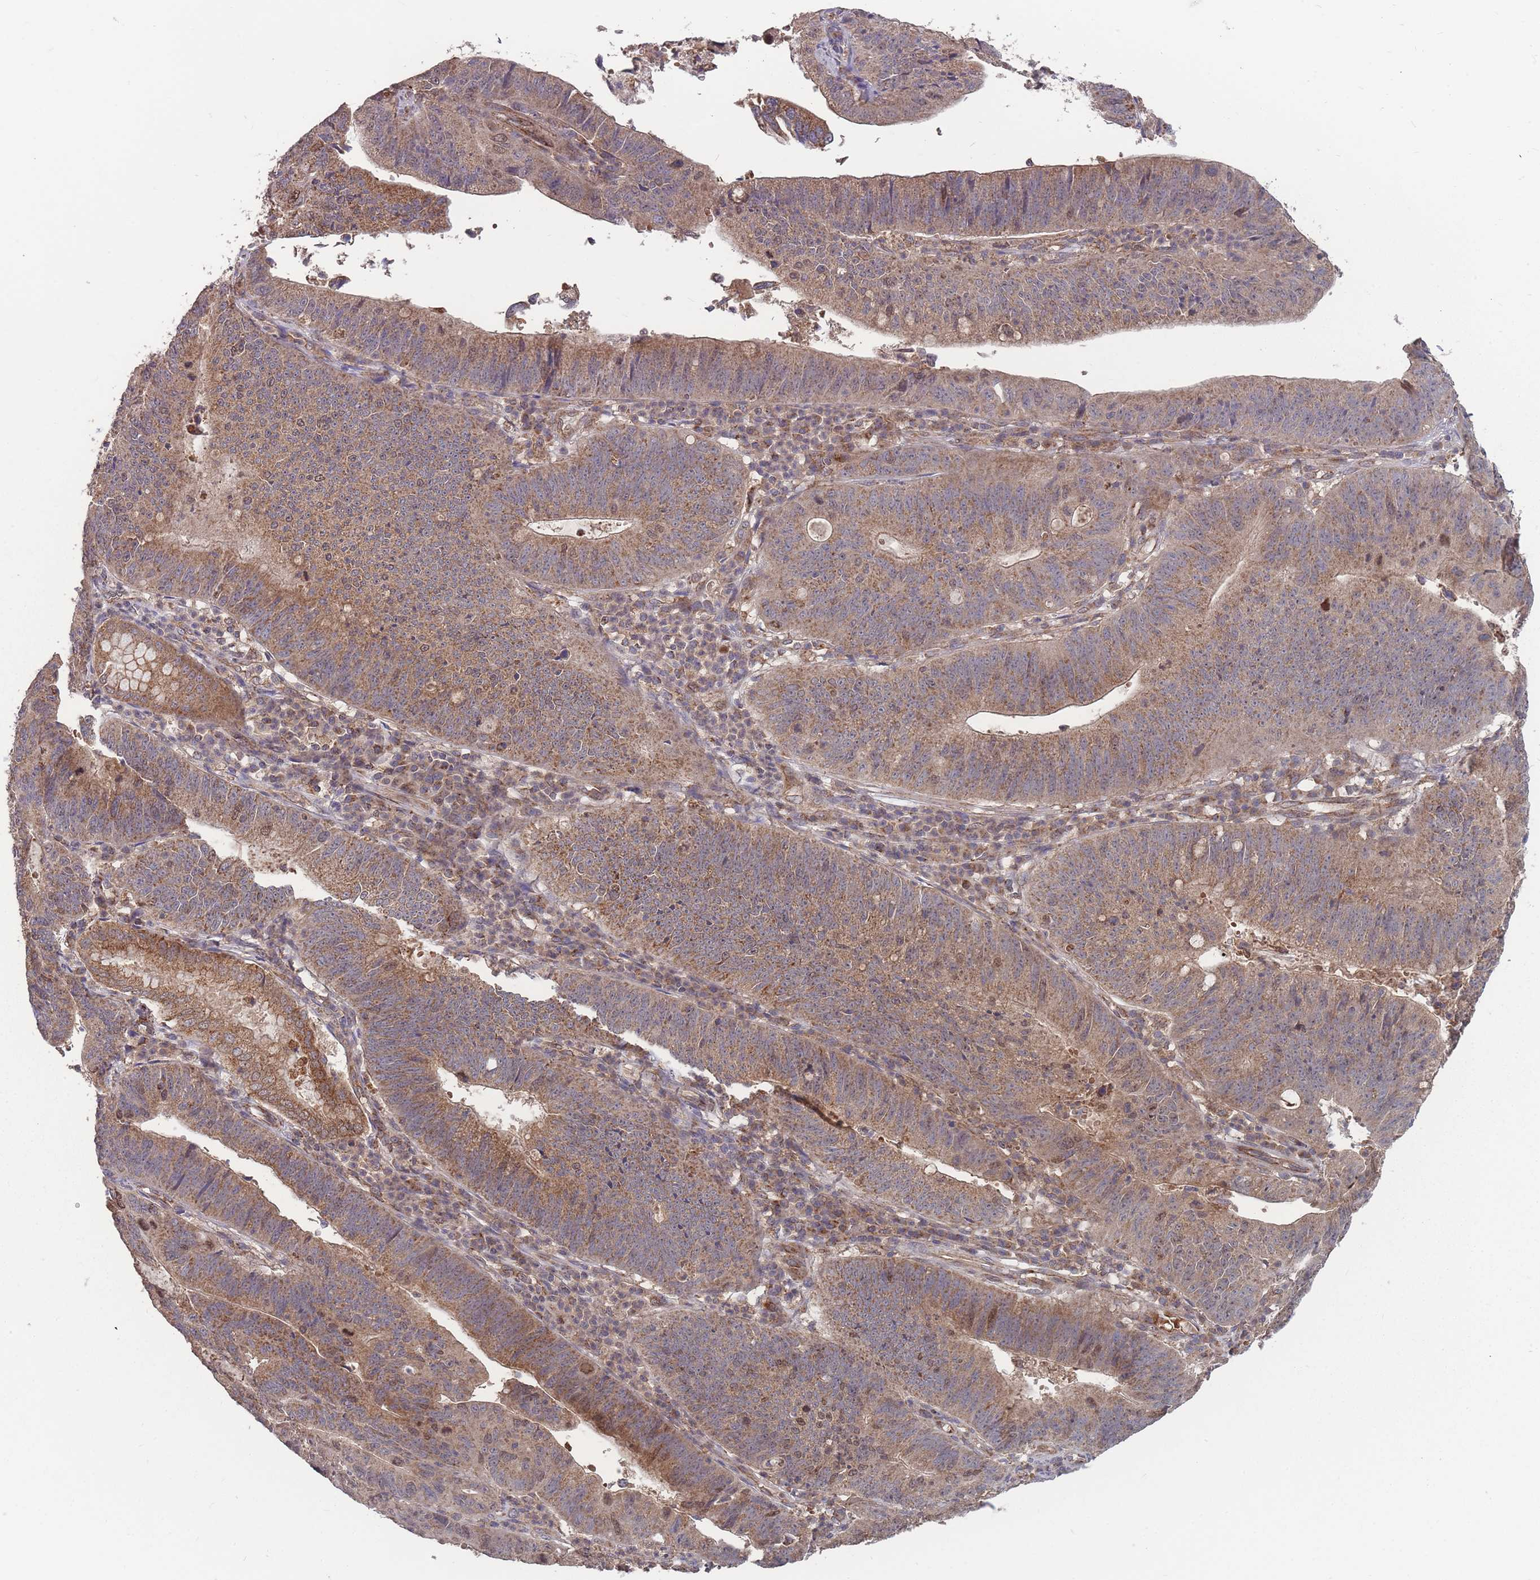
{"staining": {"intensity": "moderate", "quantity": ">75%", "location": "cytoplasmic/membranous"}, "tissue": "stomach cancer", "cell_type": "Tumor cells", "image_type": "cancer", "snomed": [{"axis": "morphology", "description": "Adenocarcinoma, NOS"}, {"axis": "topography", "description": "Stomach"}], "caption": "Stomach adenocarcinoma stained for a protein shows moderate cytoplasmic/membranous positivity in tumor cells.", "gene": "SLC35B4", "patient": {"sex": "male", "age": 59}}